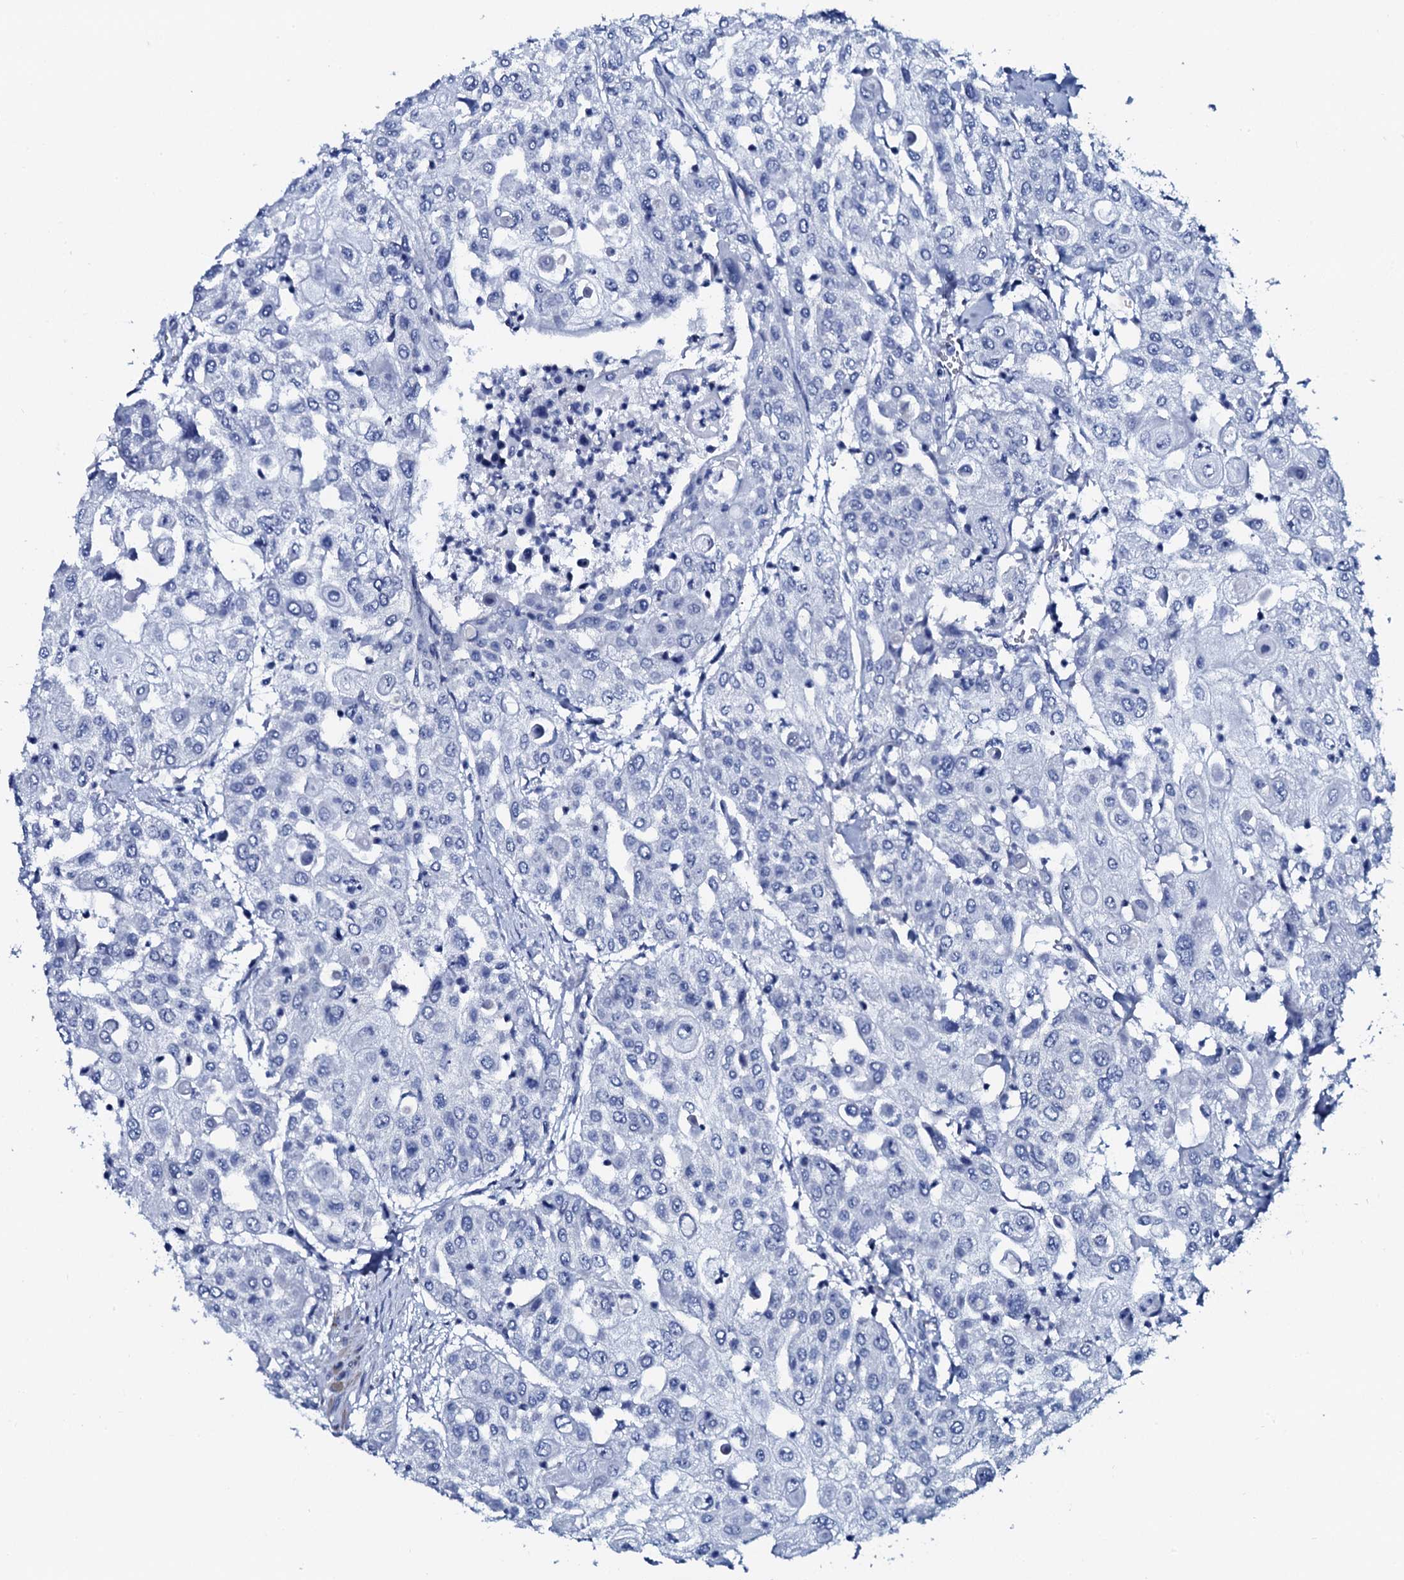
{"staining": {"intensity": "negative", "quantity": "none", "location": "none"}, "tissue": "urothelial cancer", "cell_type": "Tumor cells", "image_type": "cancer", "snomed": [{"axis": "morphology", "description": "Urothelial carcinoma, High grade"}, {"axis": "topography", "description": "Urinary bladder"}], "caption": "Immunohistochemical staining of high-grade urothelial carcinoma exhibits no significant positivity in tumor cells.", "gene": "GYS2", "patient": {"sex": "female", "age": 79}}